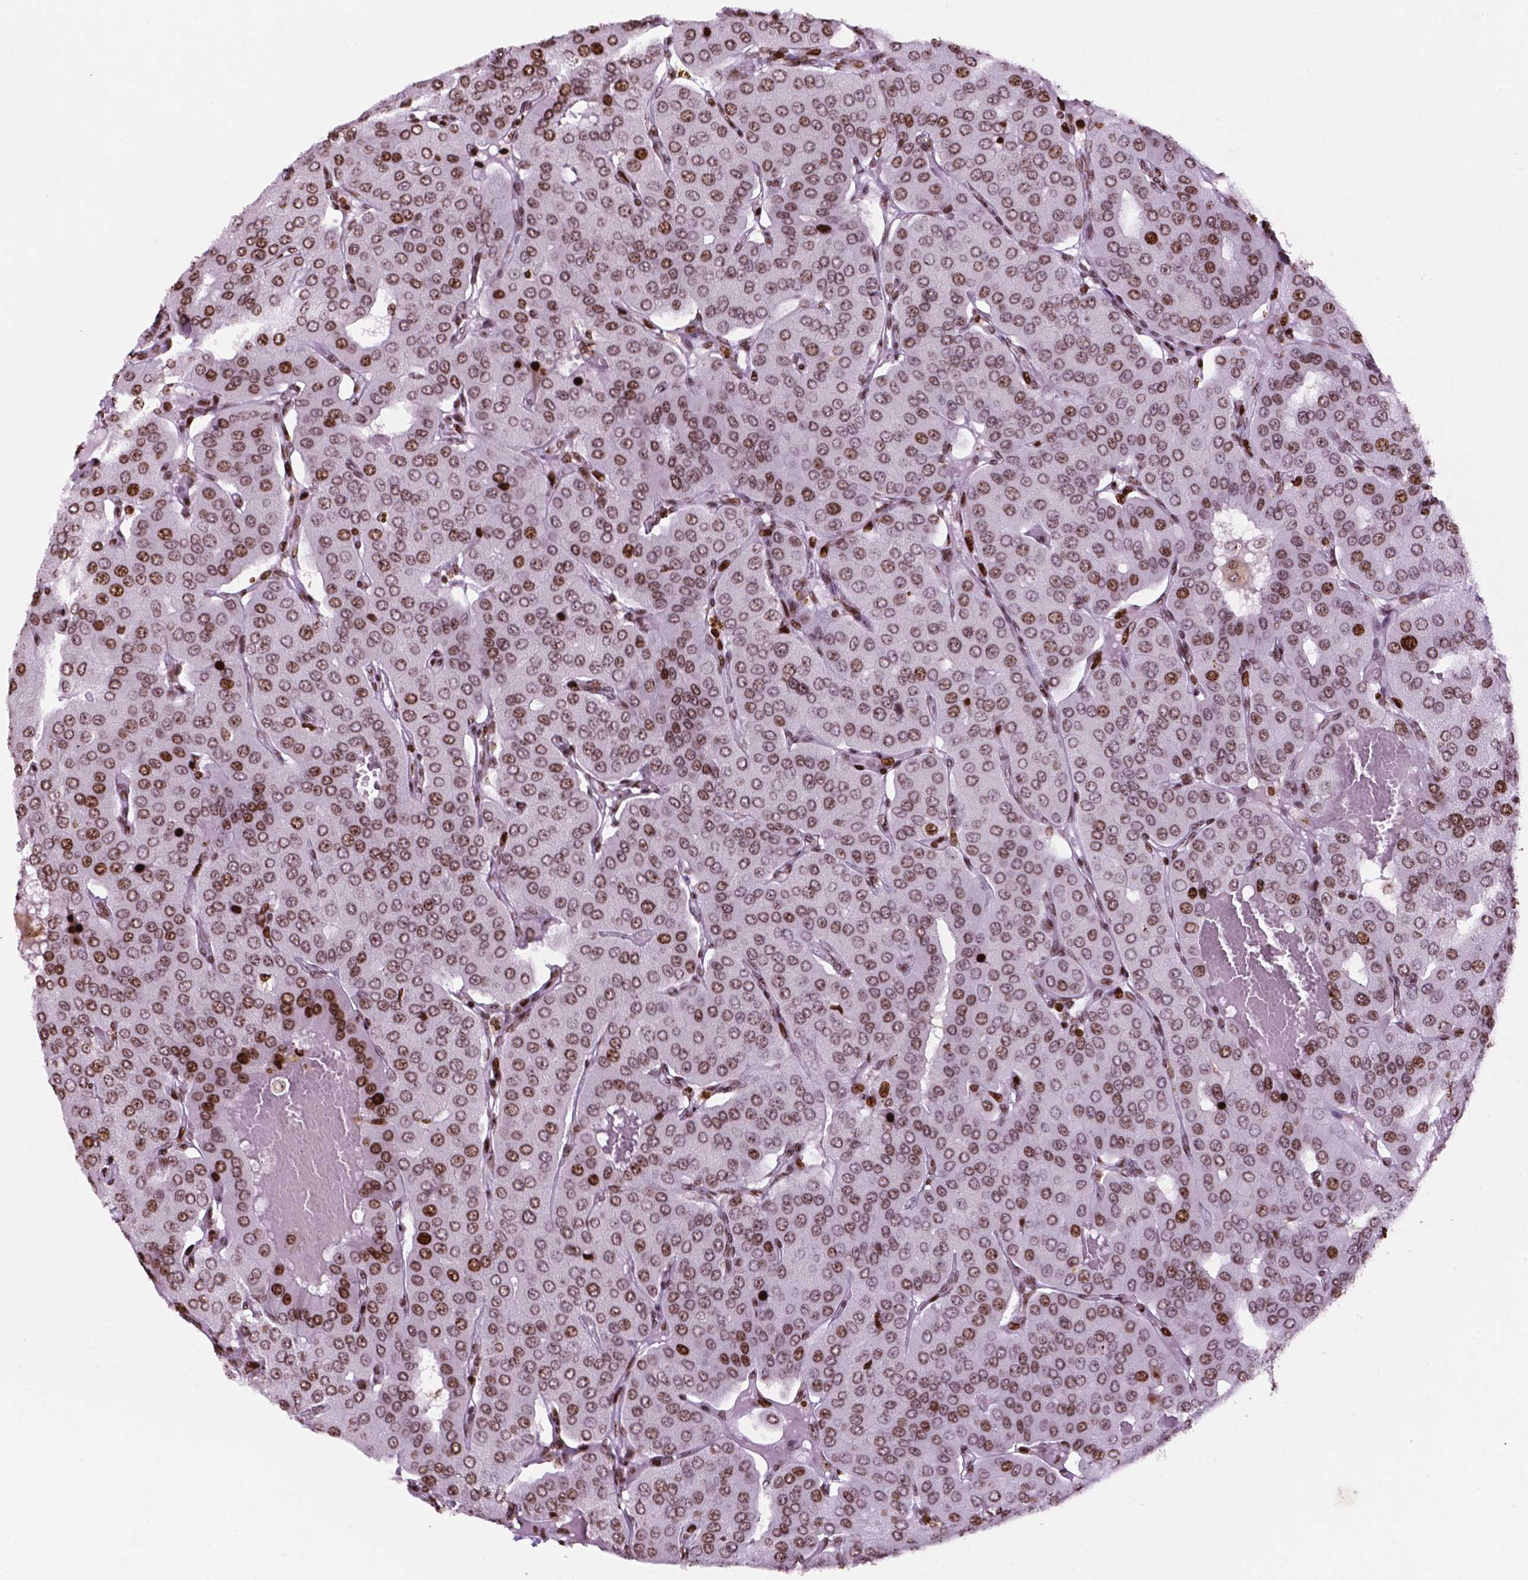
{"staining": {"intensity": "moderate", "quantity": ">75%", "location": "nuclear"}, "tissue": "parathyroid gland", "cell_type": "Glandular cells", "image_type": "normal", "snomed": [{"axis": "morphology", "description": "Normal tissue, NOS"}, {"axis": "morphology", "description": "Adenoma, NOS"}, {"axis": "topography", "description": "Parathyroid gland"}], "caption": "The histopathology image reveals immunohistochemical staining of normal parathyroid gland. There is moderate nuclear expression is identified in about >75% of glandular cells. (Stains: DAB (3,3'-diaminobenzidine) in brown, nuclei in blue, Microscopy: brightfield microscopy at high magnification).", "gene": "TMEM250", "patient": {"sex": "female", "age": 86}}